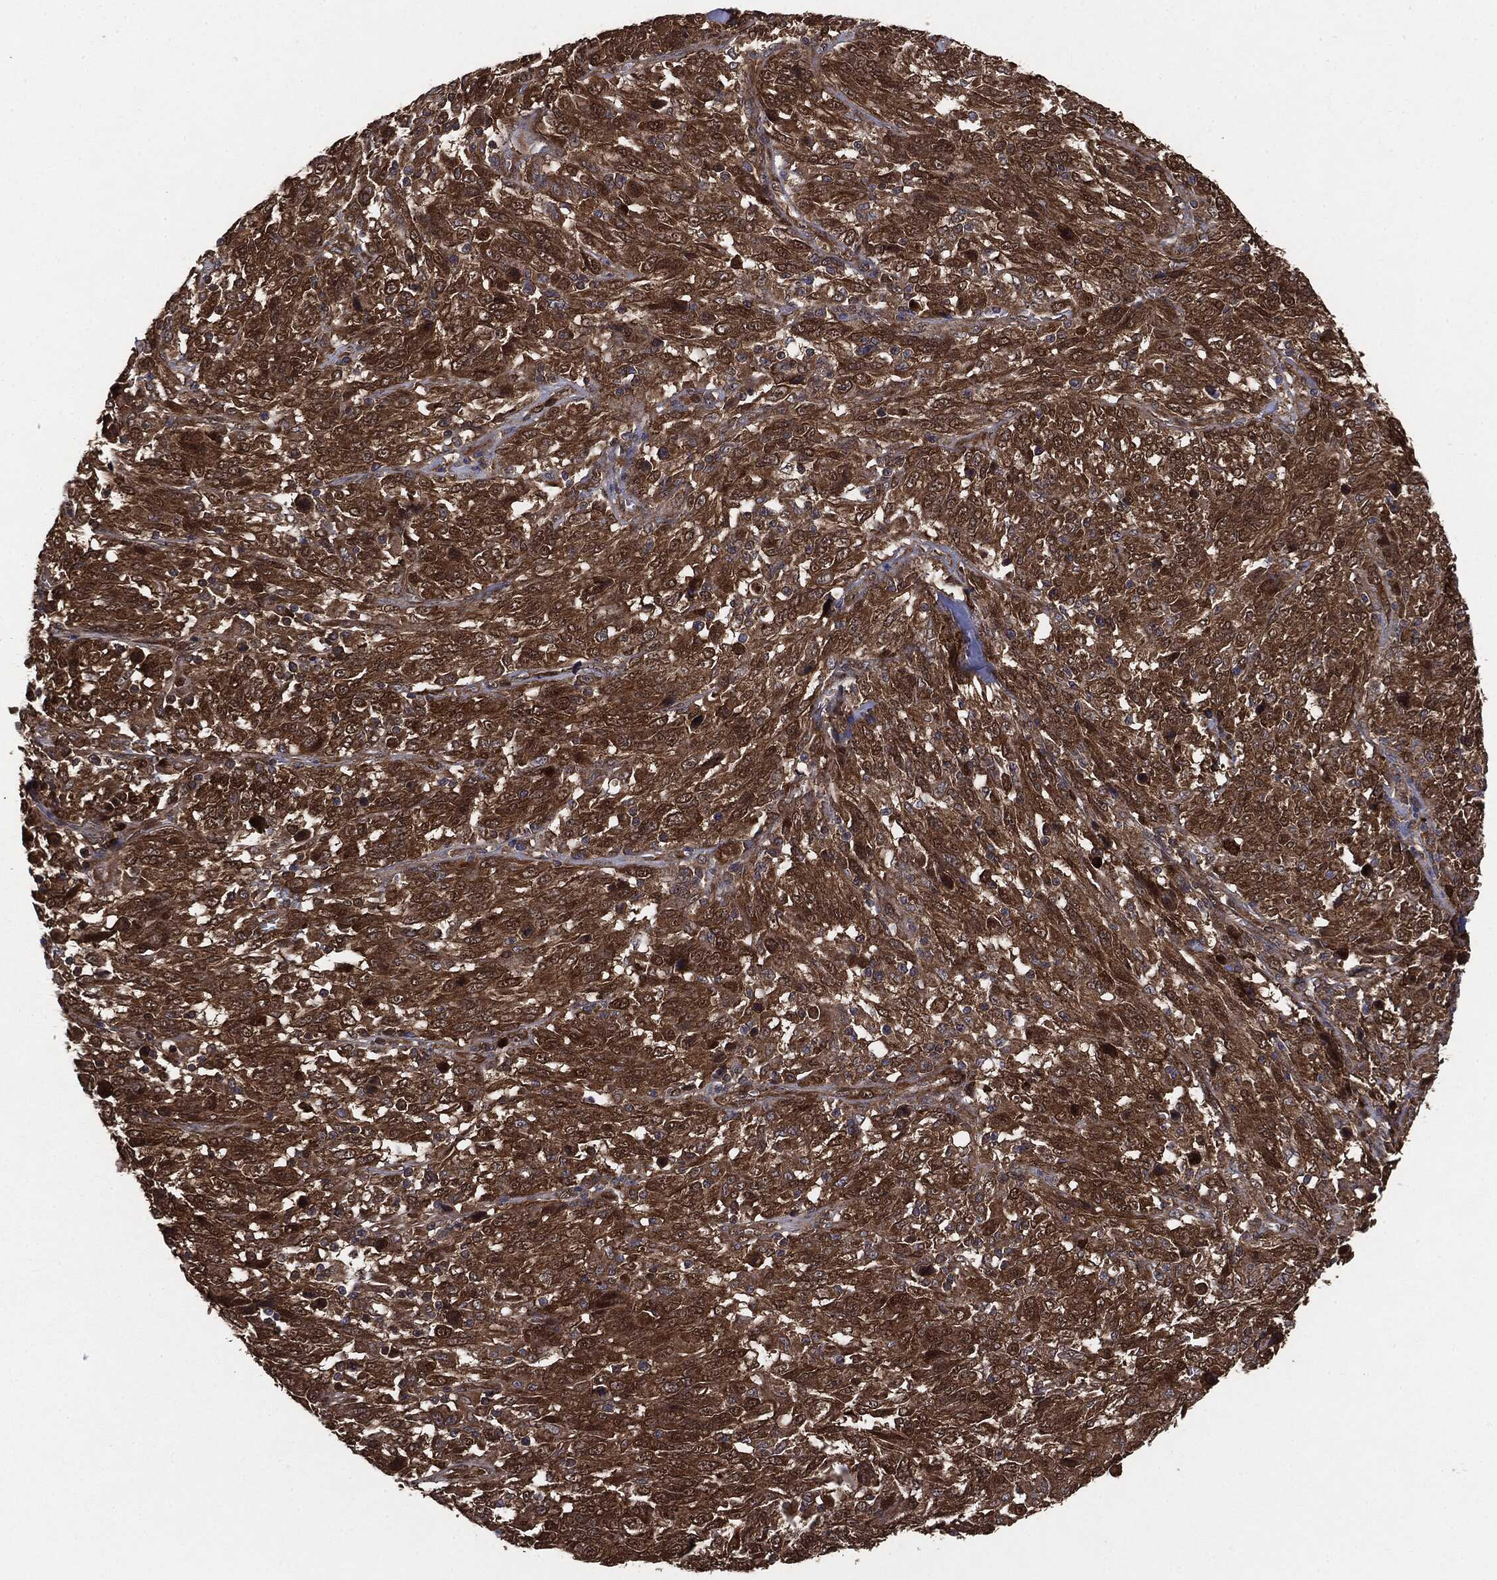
{"staining": {"intensity": "strong", "quantity": ">75%", "location": "cytoplasmic/membranous"}, "tissue": "melanoma", "cell_type": "Tumor cells", "image_type": "cancer", "snomed": [{"axis": "morphology", "description": "Malignant melanoma, NOS"}, {"axis": "topography", "description": "Skin"}], "caption": "Melanoma stained for a protein reveals strong cytoplasmic/membranous positivity in tumor cells. (Brightfield microscopy of DAB IHC at high magnification).", "gene": "NME1", "patient": {"sex": "female", "age": 91}}